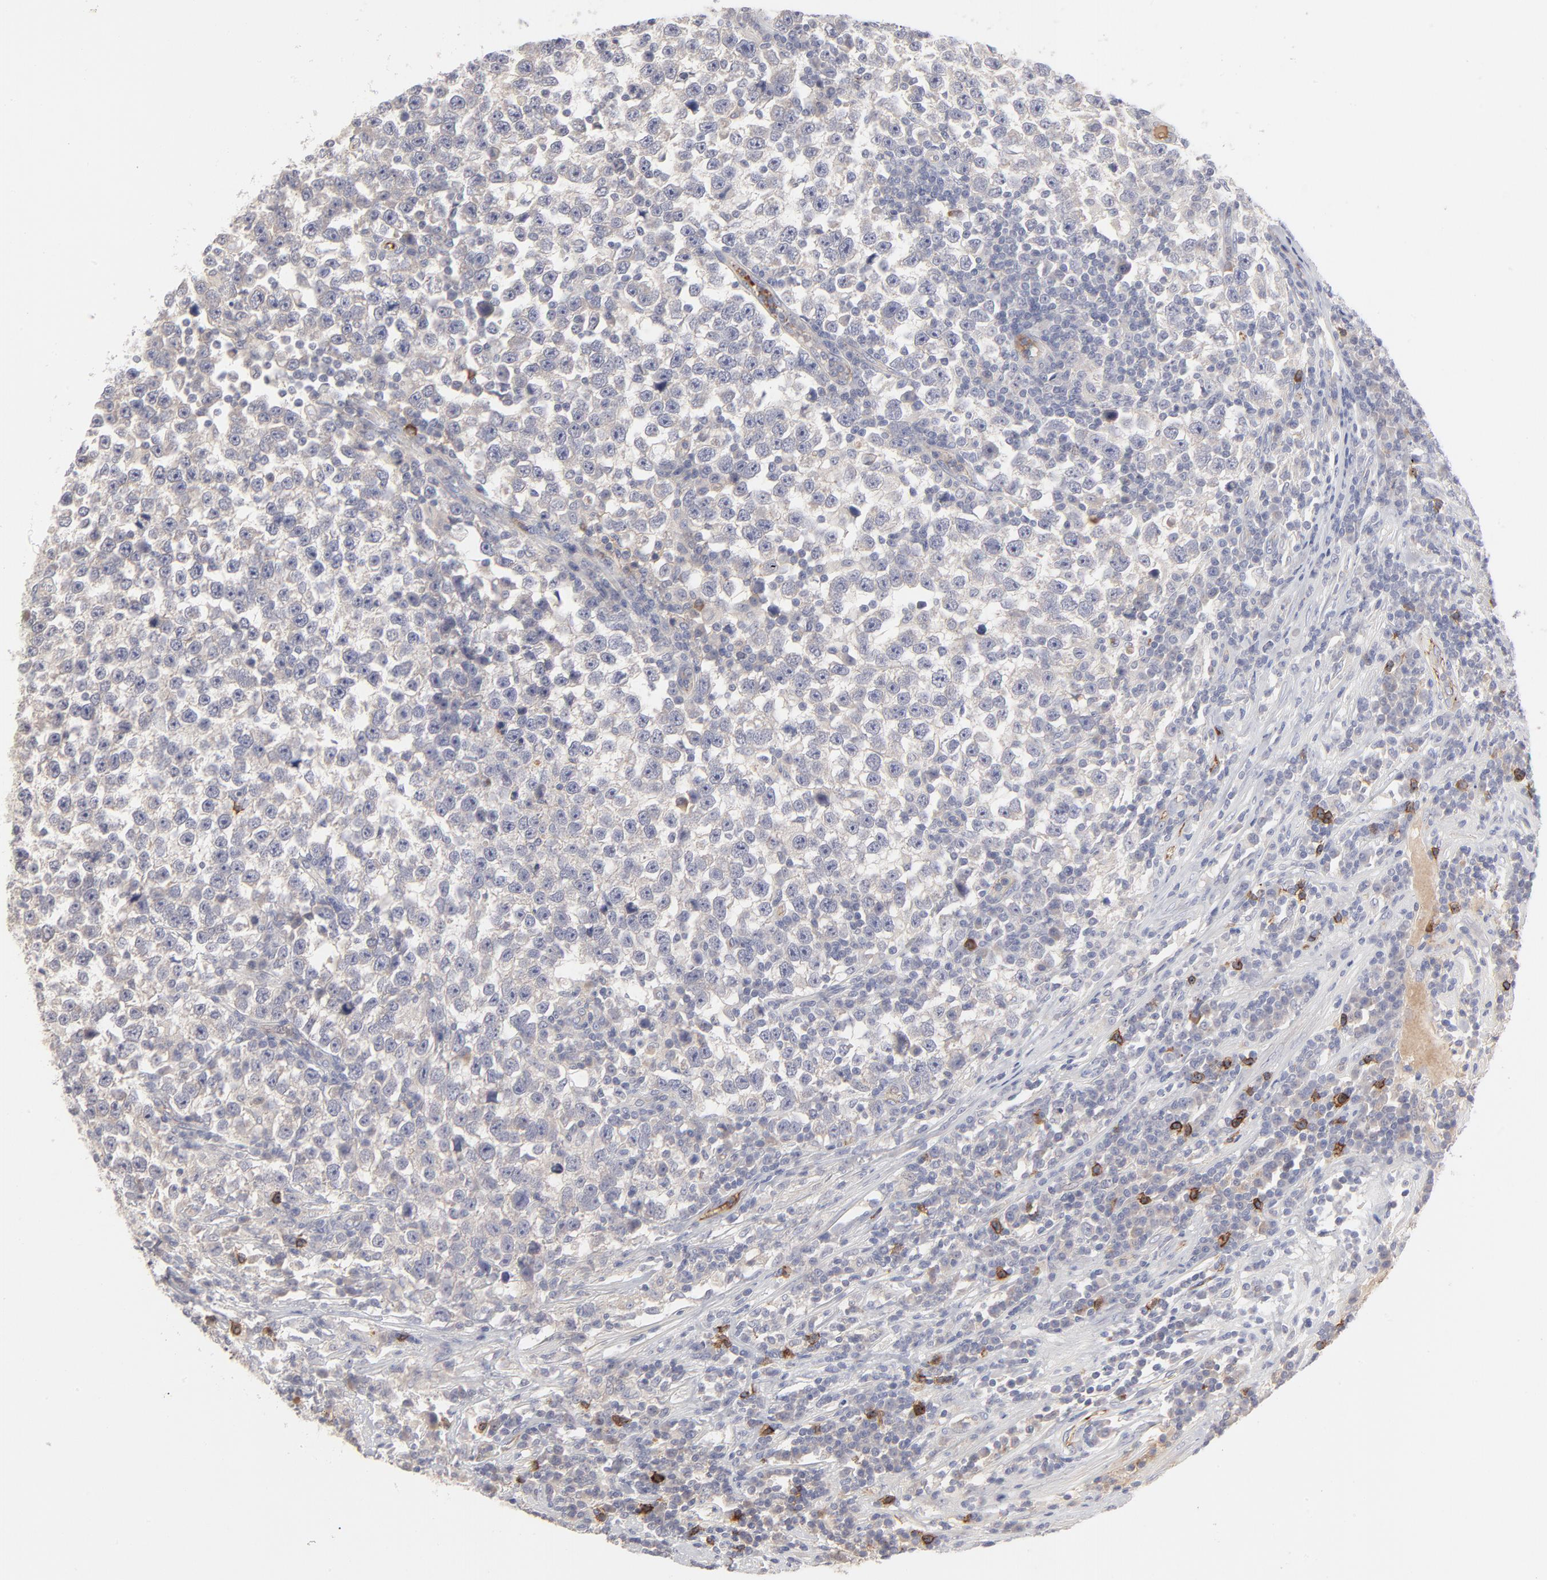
{"staining": {"intensity": "negative", "quantity": "none", "location": "none"}, "tissue": "testis cancer", "cell_type": "Tumor cells", "image_type": "cancer", "snomed": [{"axis": "morphology", "description": "Seminoma, NOS"}, {"axis": "topography", "description": "Testis"}], "caption": "The image exhibits no staining of tumor cells in testis seminoma.", "gene": "CCR3", "patient": {"sex": "male", "age": 43}}